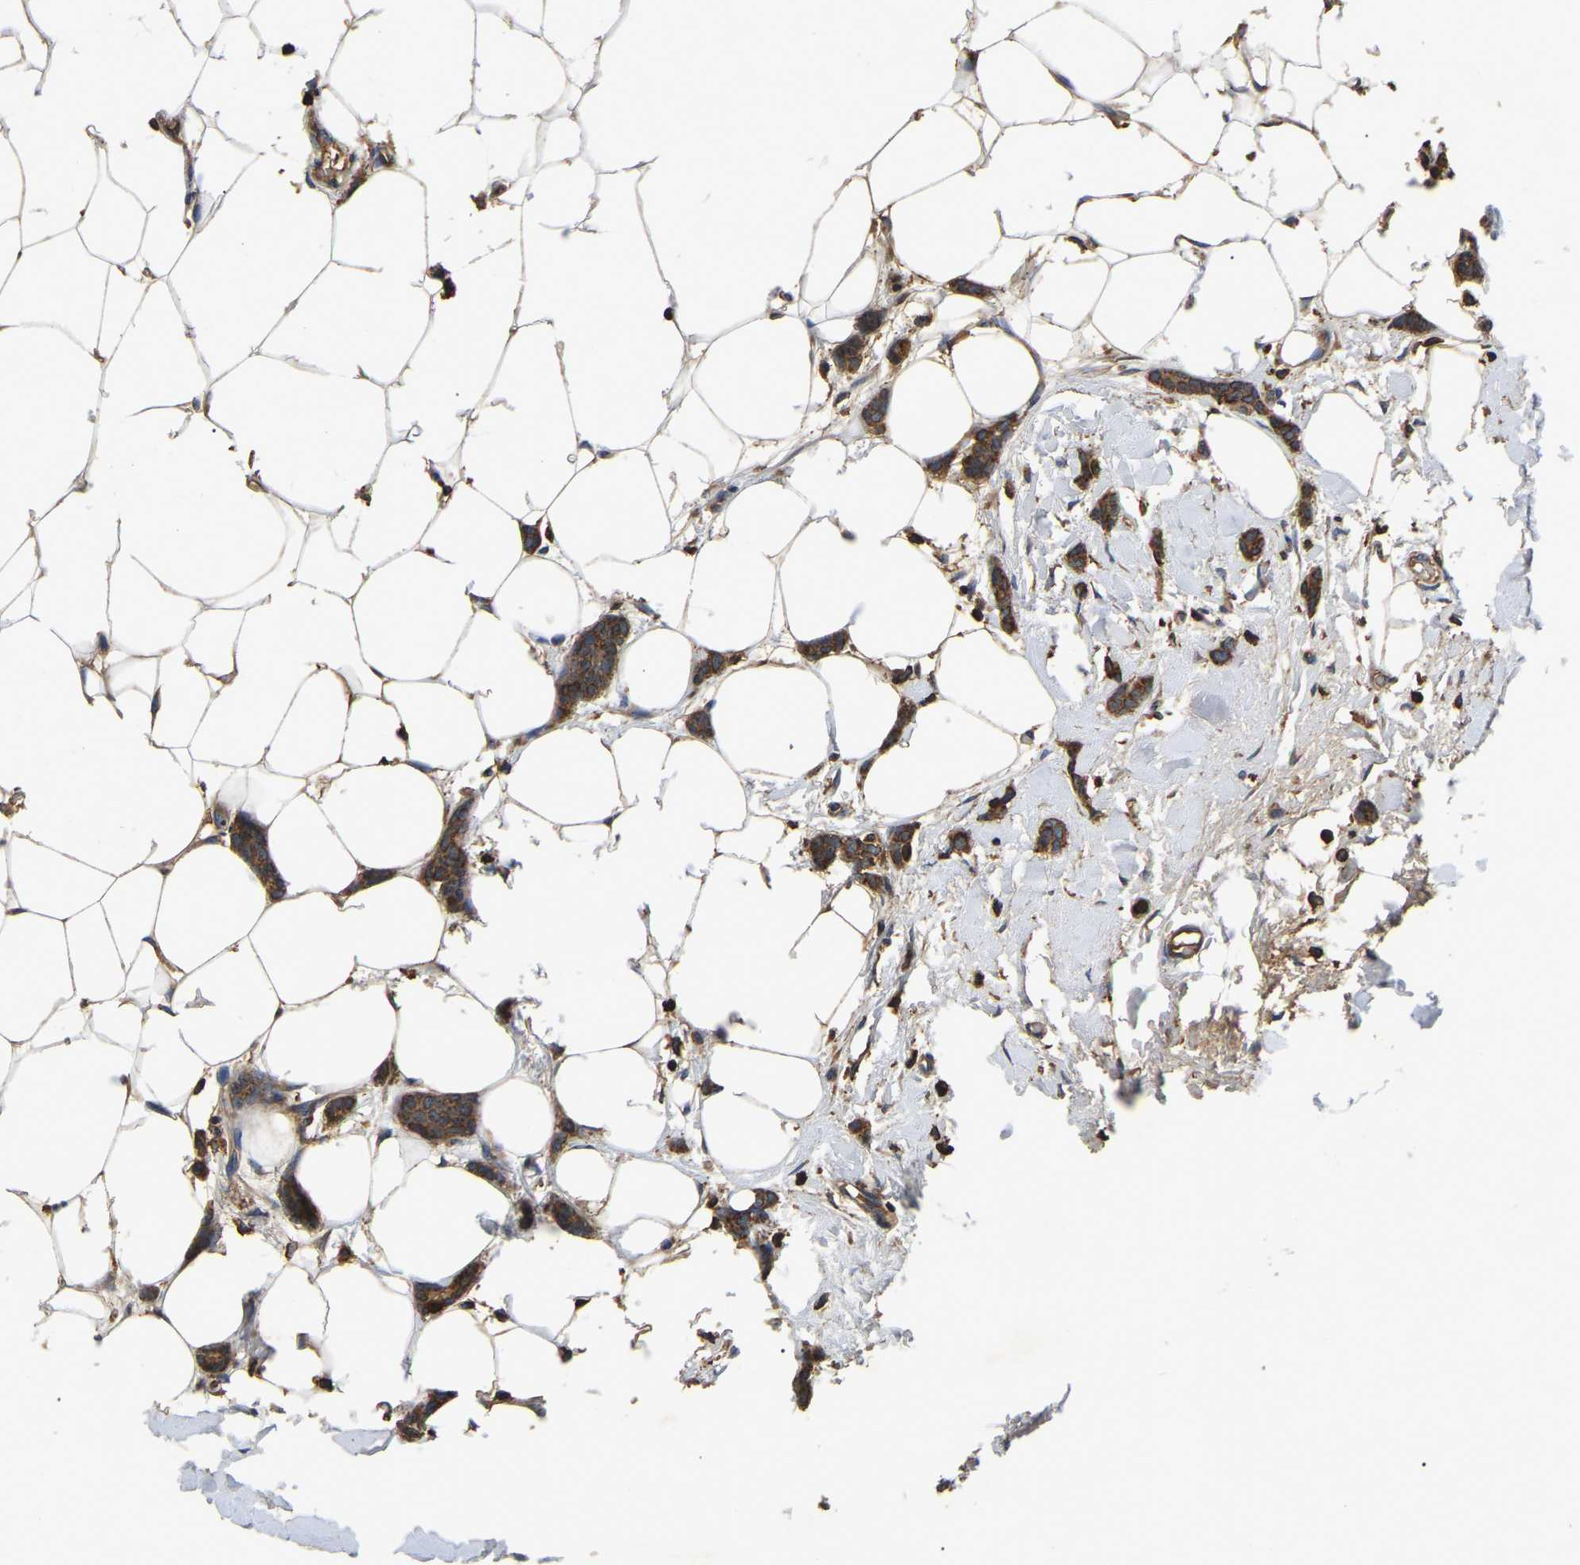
{"staining": {"intensity": "moderate", "quantity": ">75%", "location": "cytoplasmic/membranous"}, "tissue": "breast cancer", "cell_type": "Tumor cells", "image_type": "cancer", "snomed": [{"axis": "morphology", "description": "Lobular carcinoma"}, {"axis": "topography", "description": "Skin"}, {"axis": "topography", "description": "Breast"}], "caption": "Protein analysis of lobular carcinoma (breast) tissue demonstrates moderate cytoplasmic/membranous positivity in approximately >75% of tumor cells.", "gene": "SMPD2", "patient": {"sex": "female", "age": 46}}